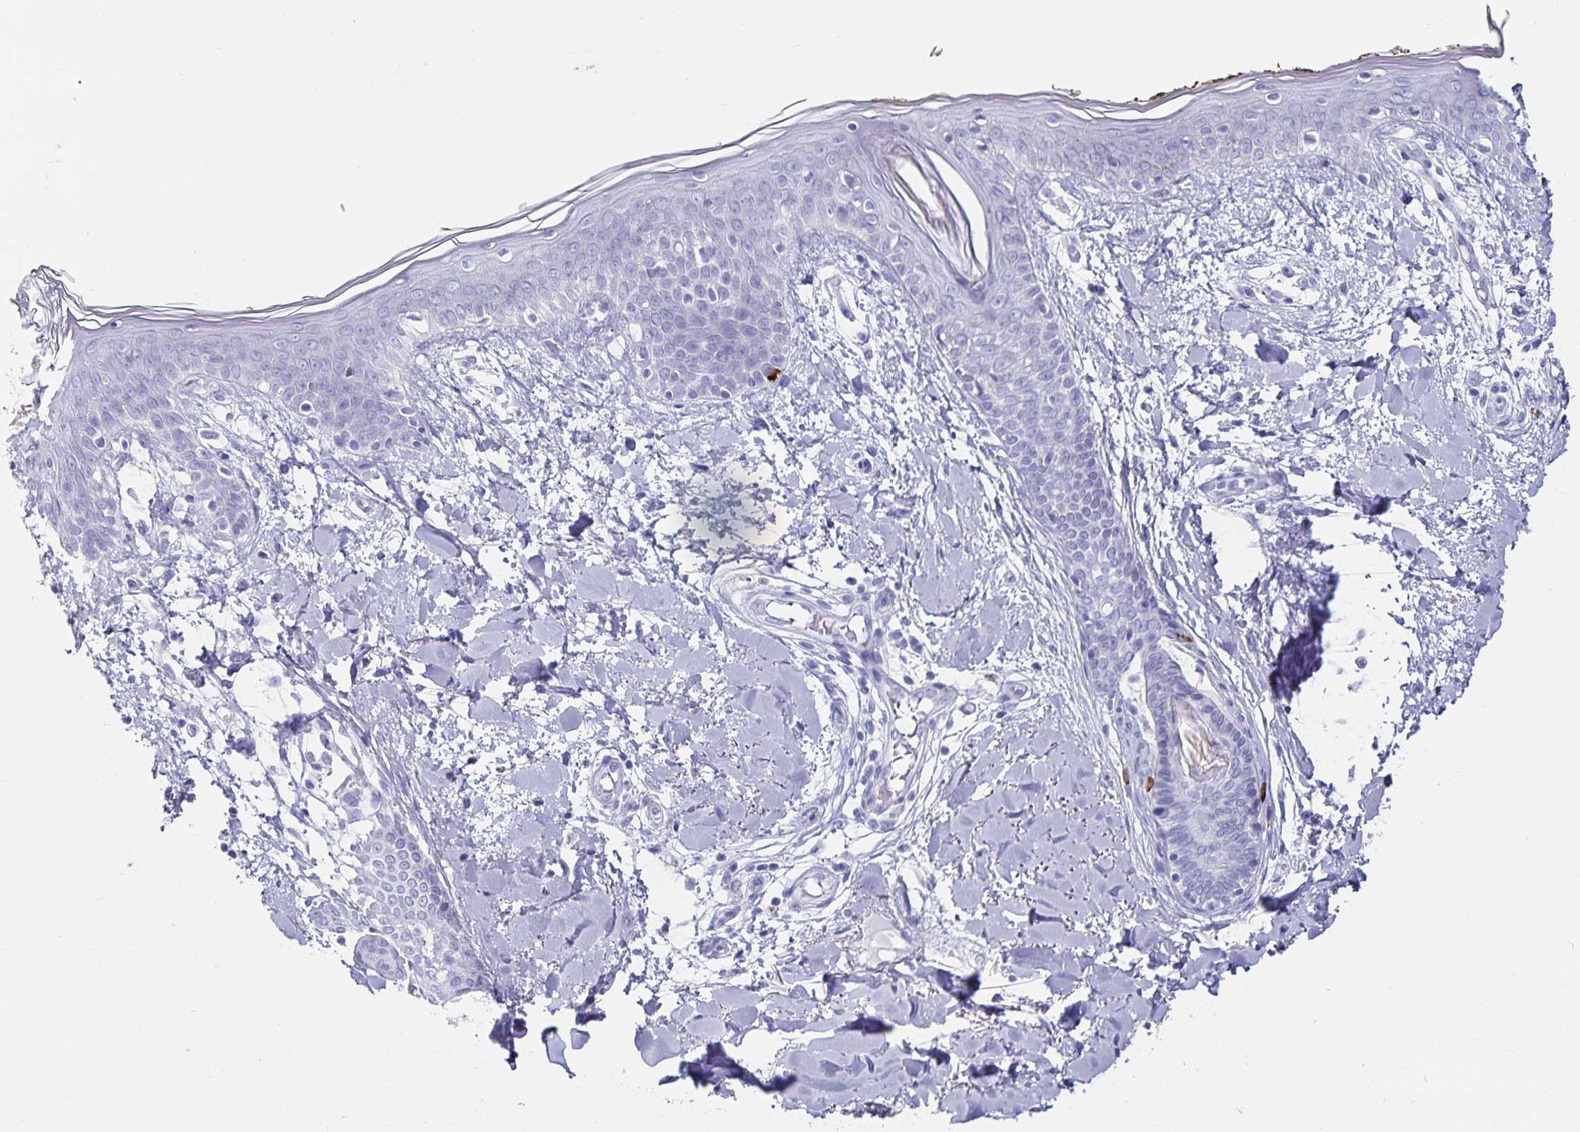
{"staining": {"intensity": "negative", "quantity": "none", "location": "none"}, "tissue": "skin", "cell_type": "Fibroblasts", "image_type": "normal", "snomed": [{"axis": "morphology", "description": "Normal tissue, NOS"}, {"axis": "topography", "description": "Skin"}], "caption": "A photomicrograph of human skin is negative for staining in fibroblasts. Nuclei are stained in blue.", "gene": "CHGA", "patient": {"sex": "female", "age": 34}}